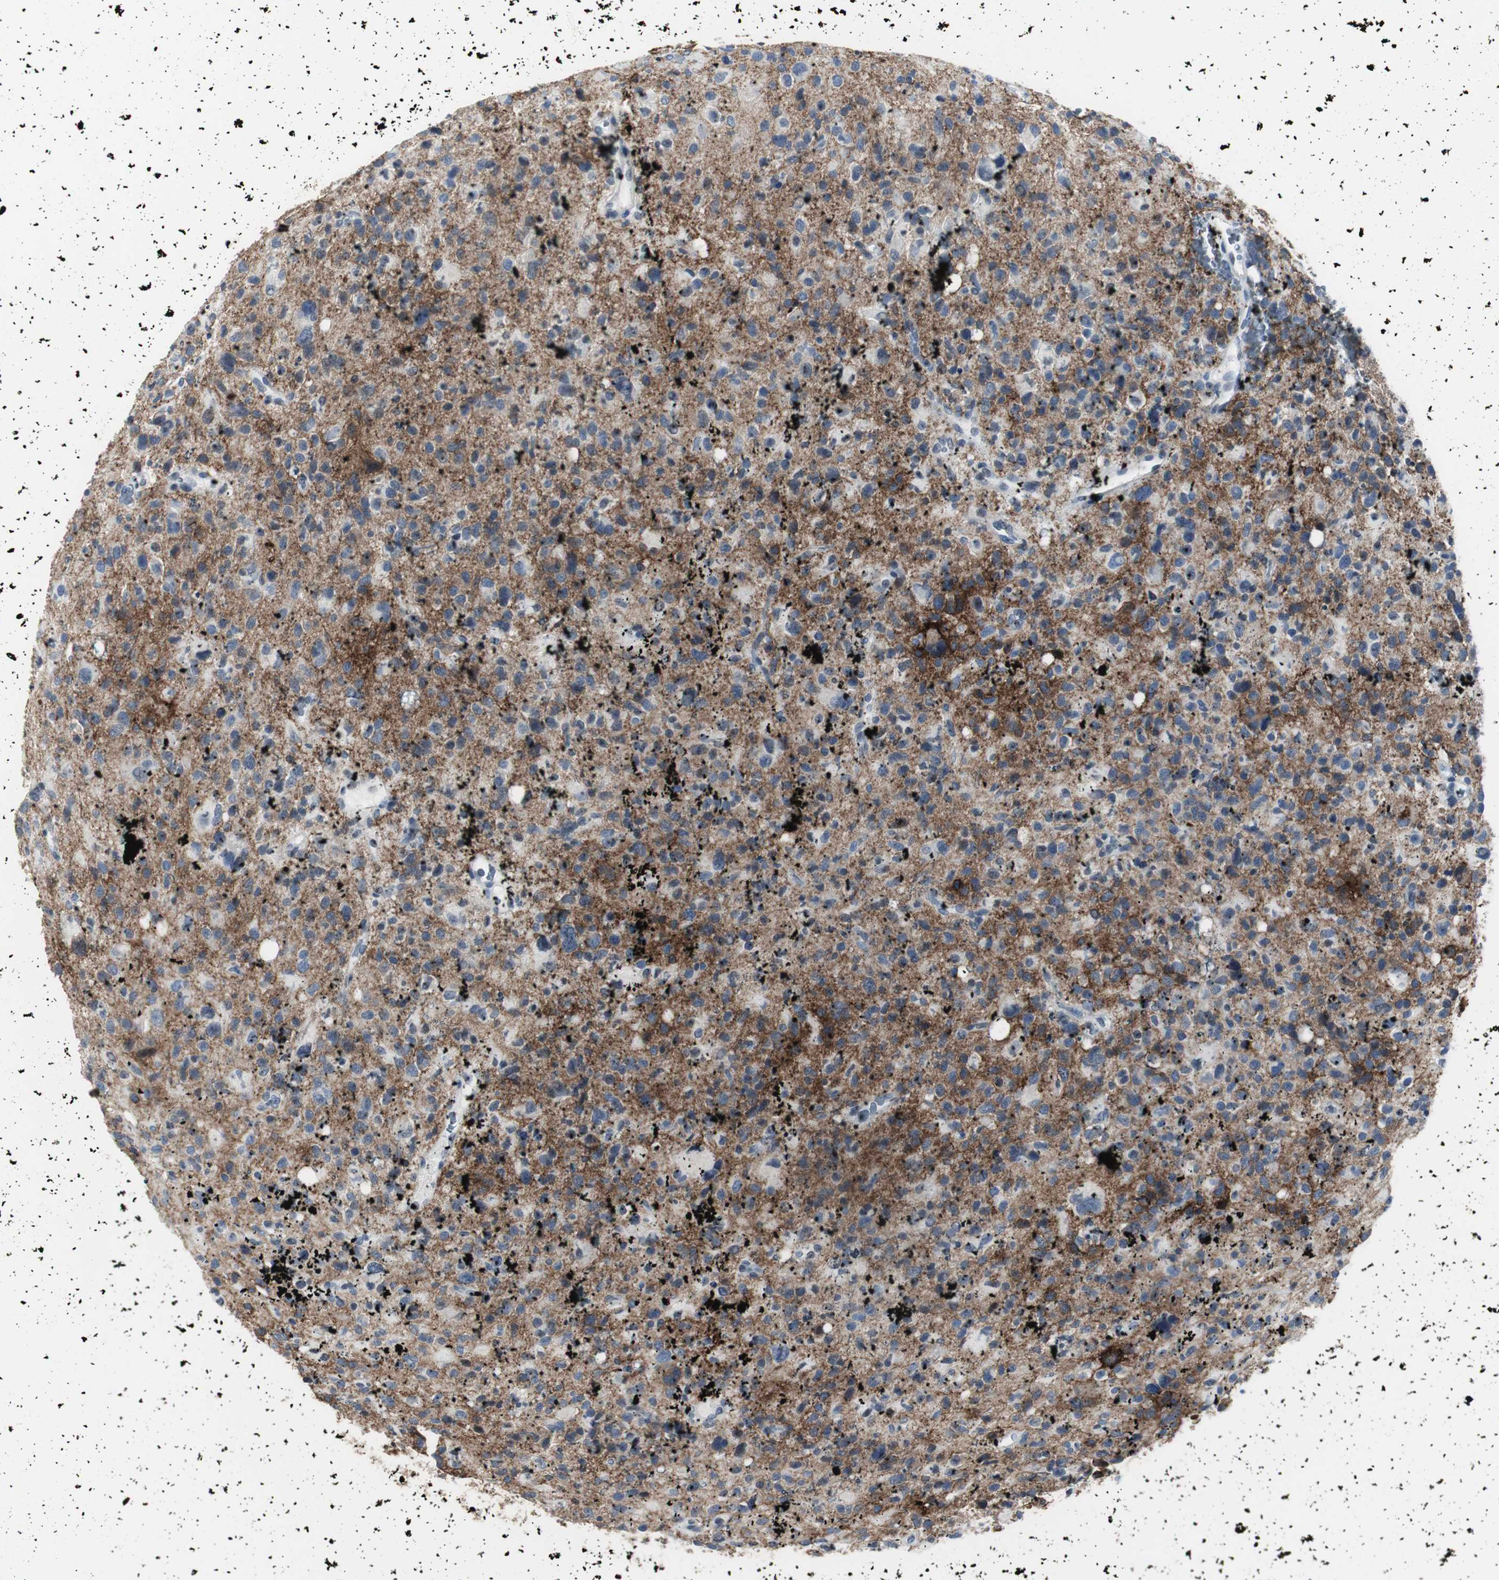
{"staining": {"intensity": "weak", "quantity": "25%-75%", "location": "cytoplasmic/membranous"}, "tissue": "glioma", "cell_type": "Tumor cells", "image_type": "cancer", "snomed": [{"axis": "morphology", "description": "Glioma, malignant, High grade"}, {"axis": "topography", "description": "Brain"}], "caption": "Brown immunohistochemical staining in human glioma reveals weak cytoplasmic/membranous expression in about 25%-75% of tumor cells. (IHC, brightfield microscopy, high magnification).", "gene": "GAP43", "patient": {"sex": "male", "age": 48}}